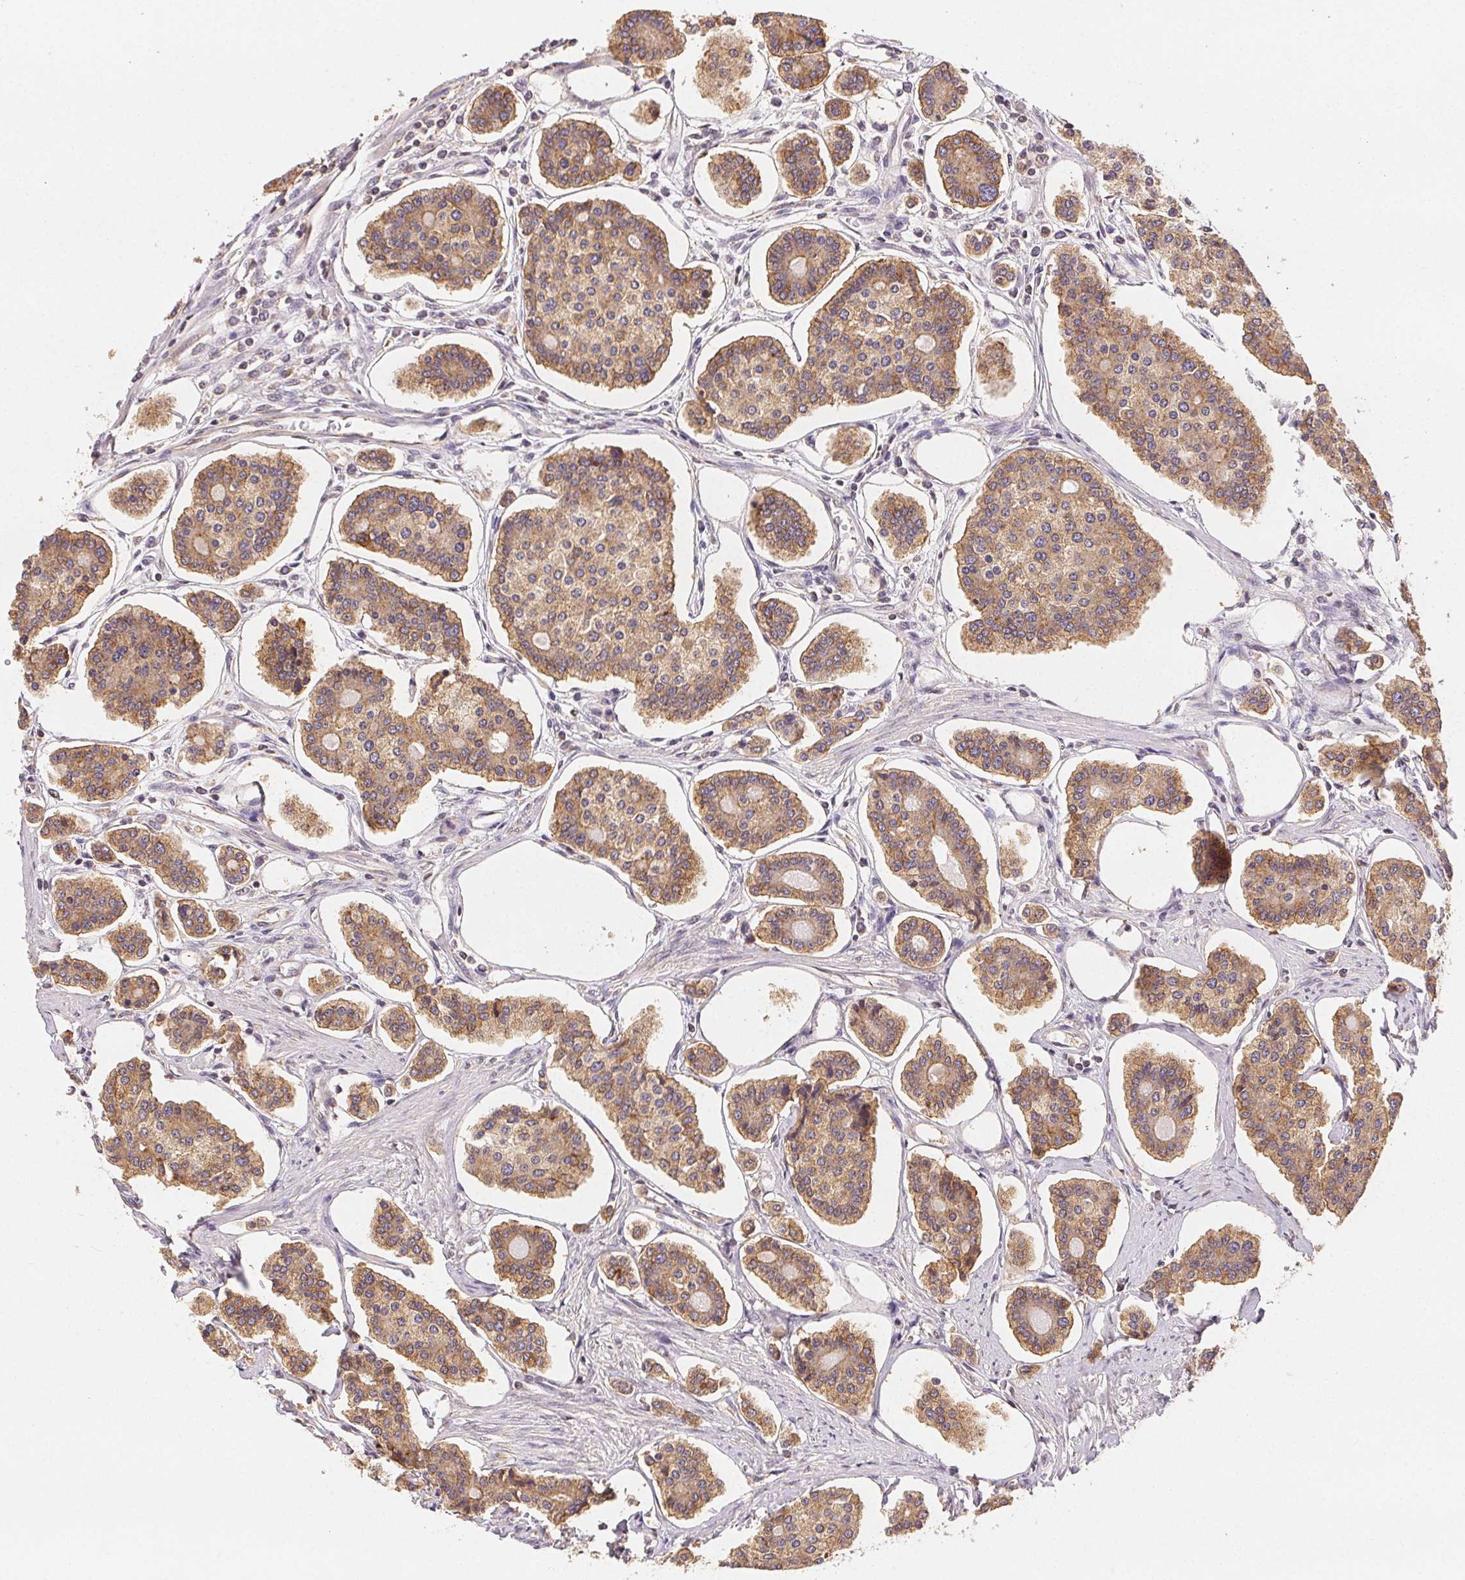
{"staining": {"intensity": "moderate", "quantity": ">75%", "location": "cytoplasmic/membranous"}, "tissue": "carcinoid", "cell_type": "Tumor cells", "image_type": "cancer", "snomed": [{"axis": "morphology", "description": "Carcinoid, malignant, NOS"}, {"axis": "topography", "description": "Small intestine"}], "caption": "The immunohistochemical stain shows moderate cytoplasmic/membranous staining in tumor cells of malignant carcinoid tissue. (Brightfield microscopy of DAB IHC at high magnification).", "gene": "SEZ6L2", "patient": {"sex": "female", "age": 65}}